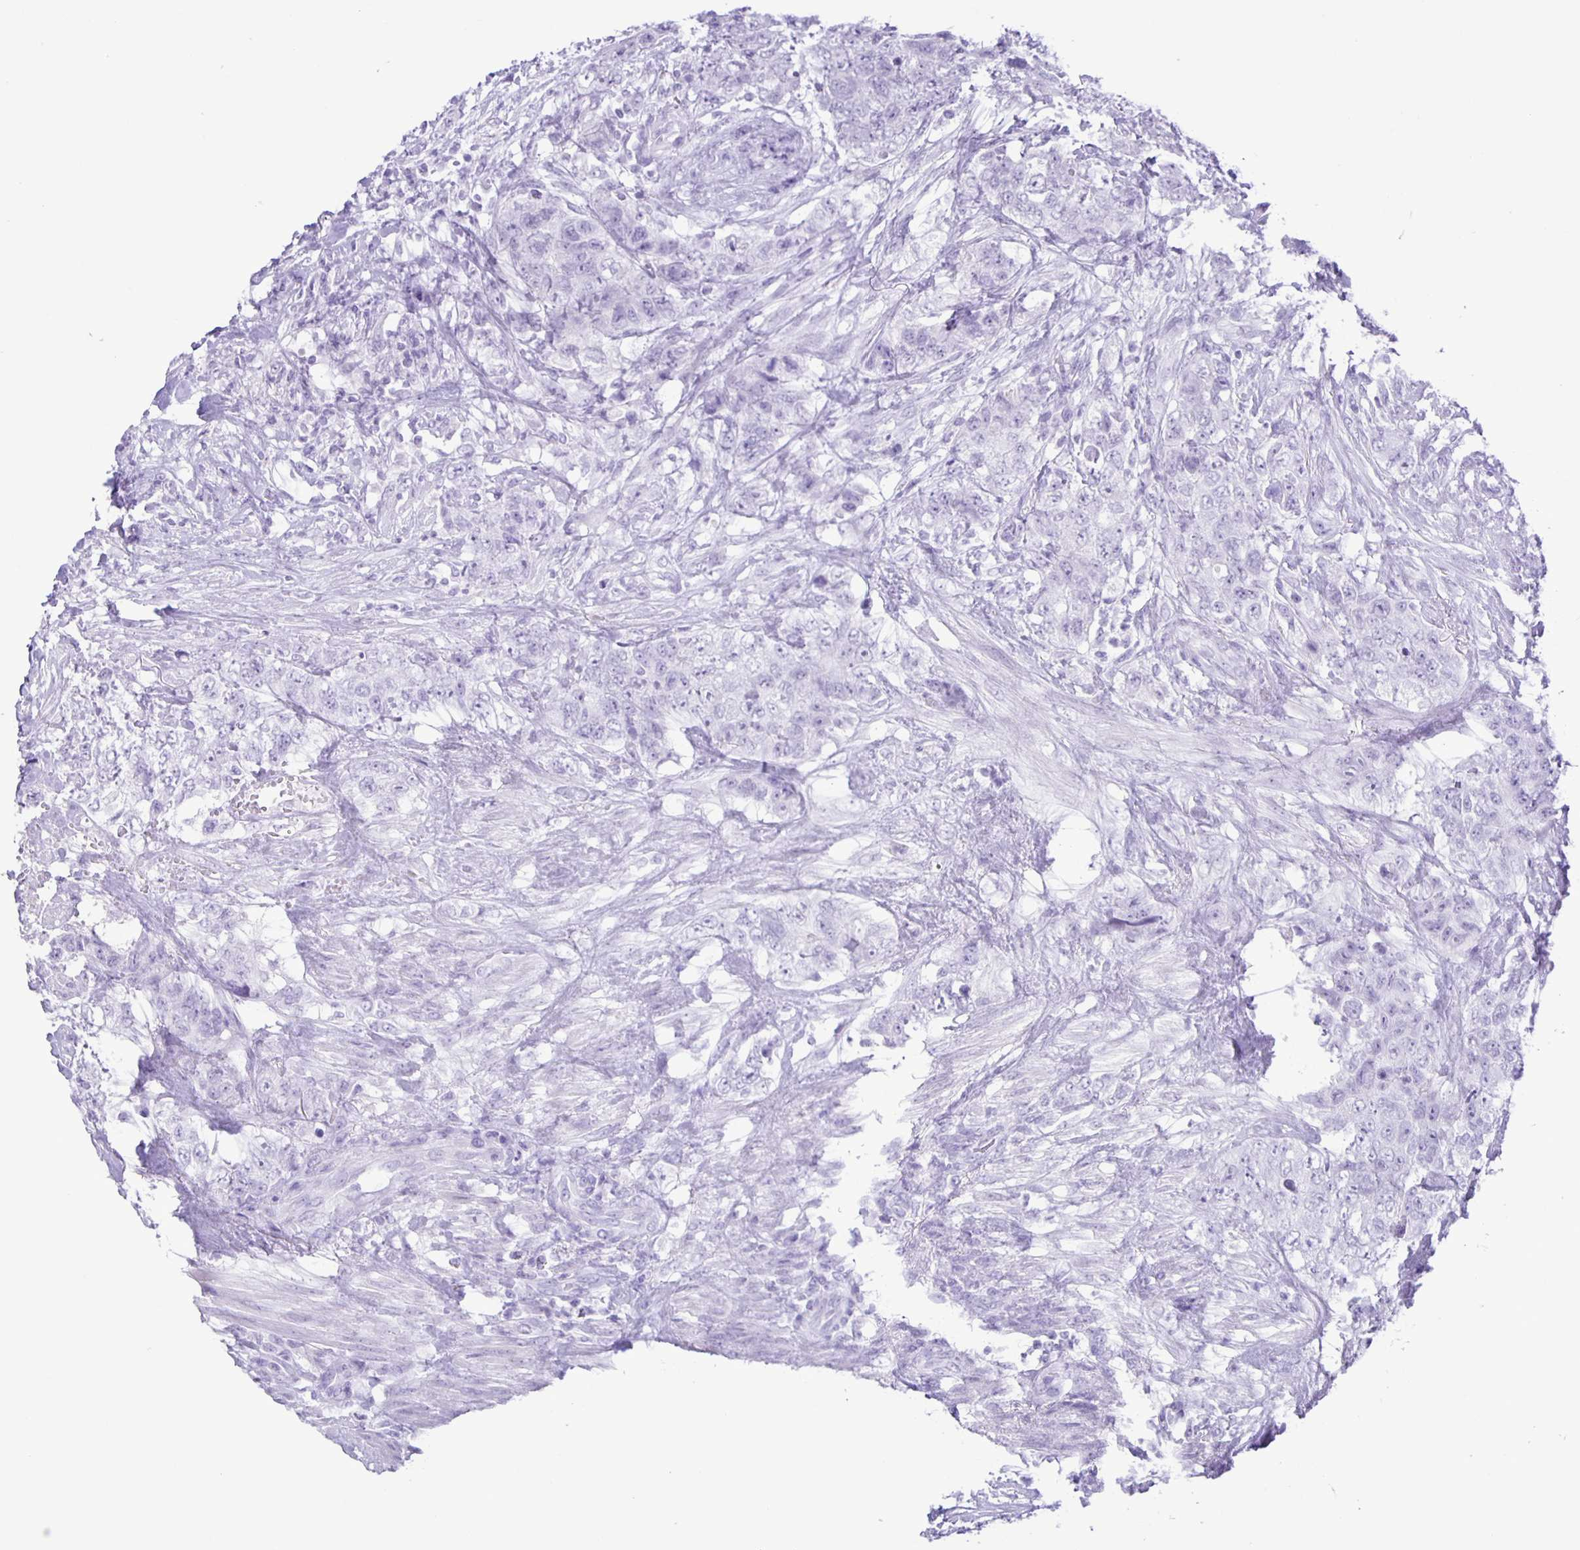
{"staining": {"intensity": "negative", "quantity": "none", "location": "none"}, "tissue": "urothelial cancer", "cell_type": "Tumor cells", "image_type": "cancer", "snomed": [{"axis": "morphology", "description": "Urothelial carcinoma, High grade"}, {"axis": "topography", "description": "Urinary bladder"}], "caption": "High power microscopy histopathology image of an immunohistochemistry micrograph of urothelial carcinoma (high-grade), revealing no significant positivity in tumor cells.", "gene": "EZHIP", "patient": {"sex": "female", "age": 78}}